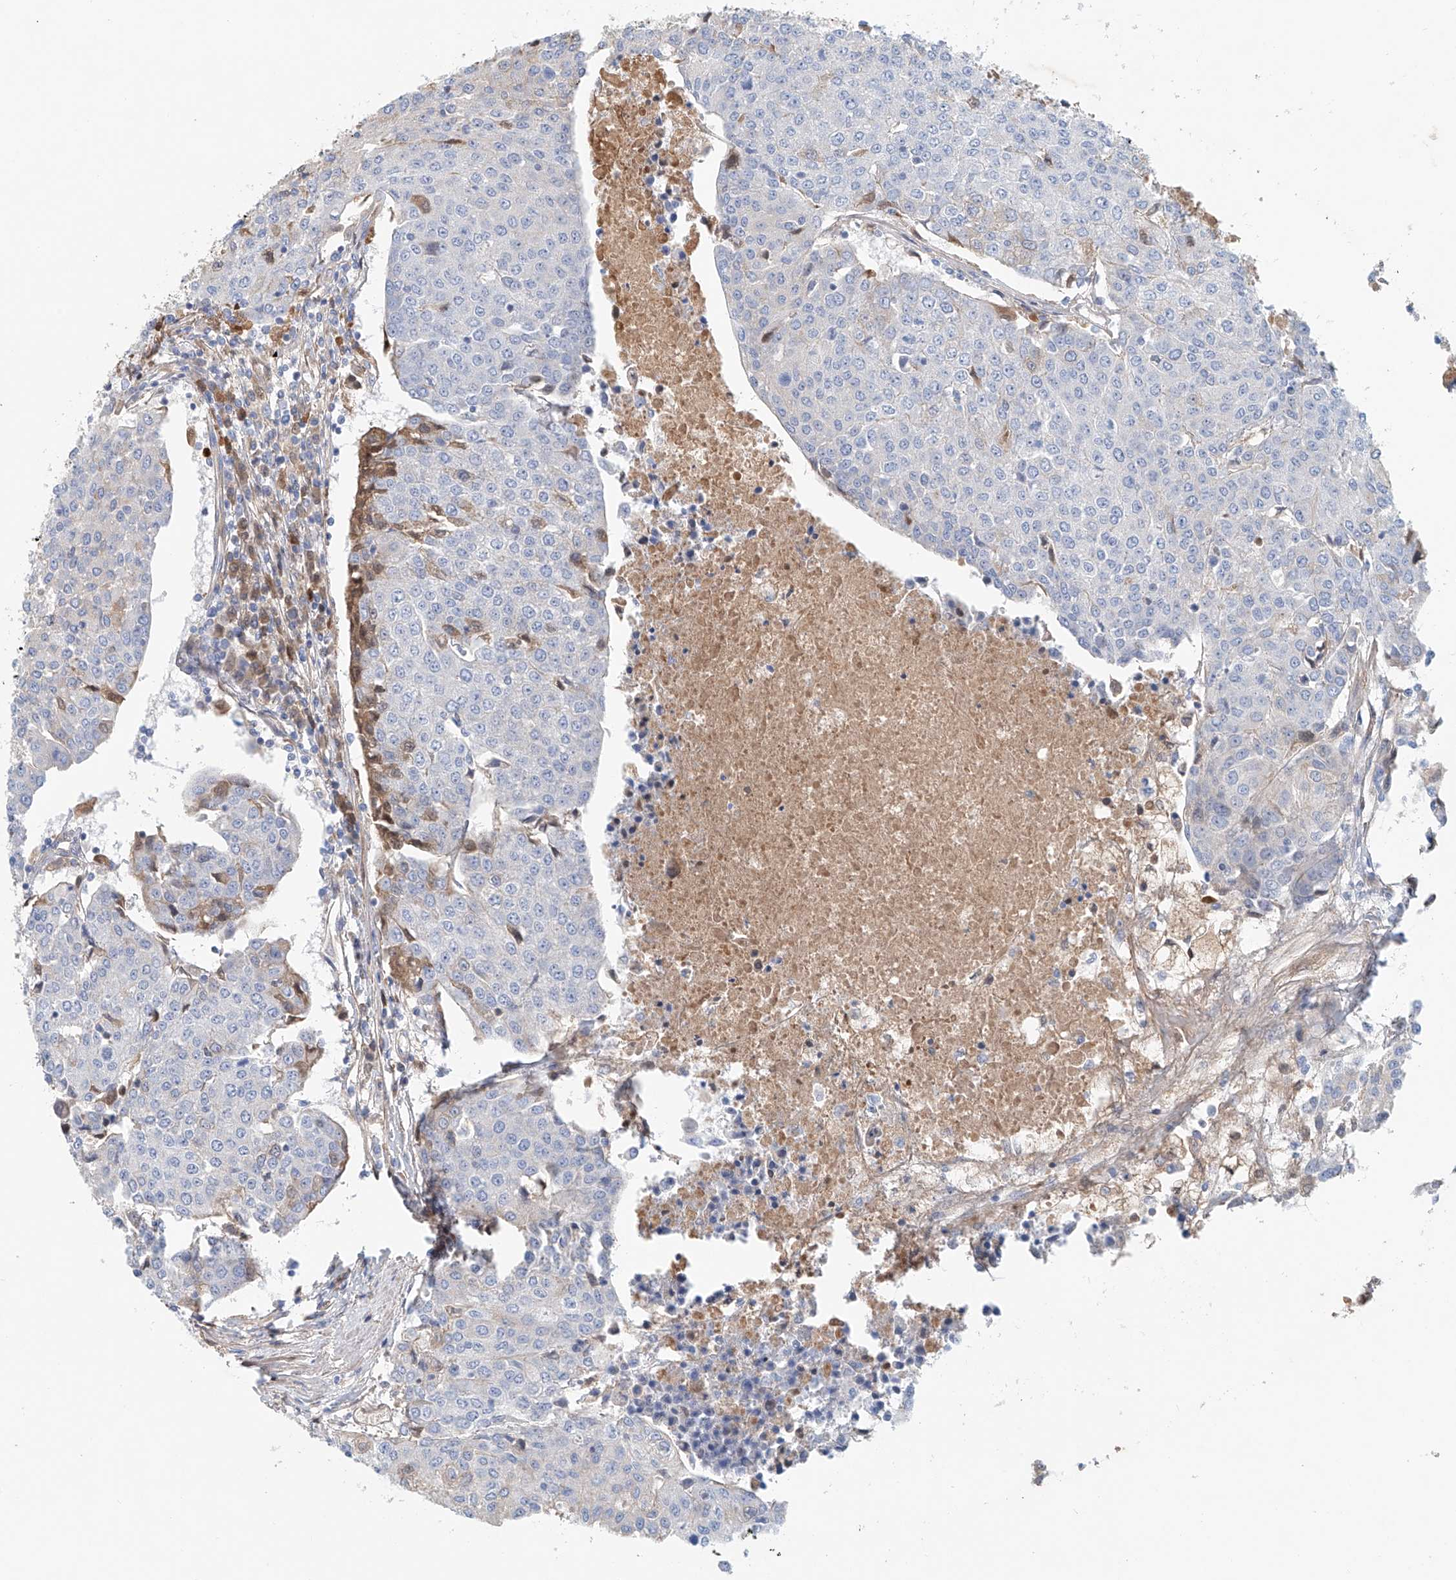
{"staining": {"intensity": "negative", "quantity": "none", "location": "none"}, "tissue": "urothelial cancer", "cell_type": "Tumor cells", "image_type": "cancer", "snomed": [{"axis": "morphology", "description": "Urothelial carcinoma, High grade"}, {"axis": "topography", "description": "Urinary bladder"}], "caption": "The image displays no staining of tumor cells in urothelial cancer.", "gene": "FRYL", "patient": {"sex": "female", "age": 85}}